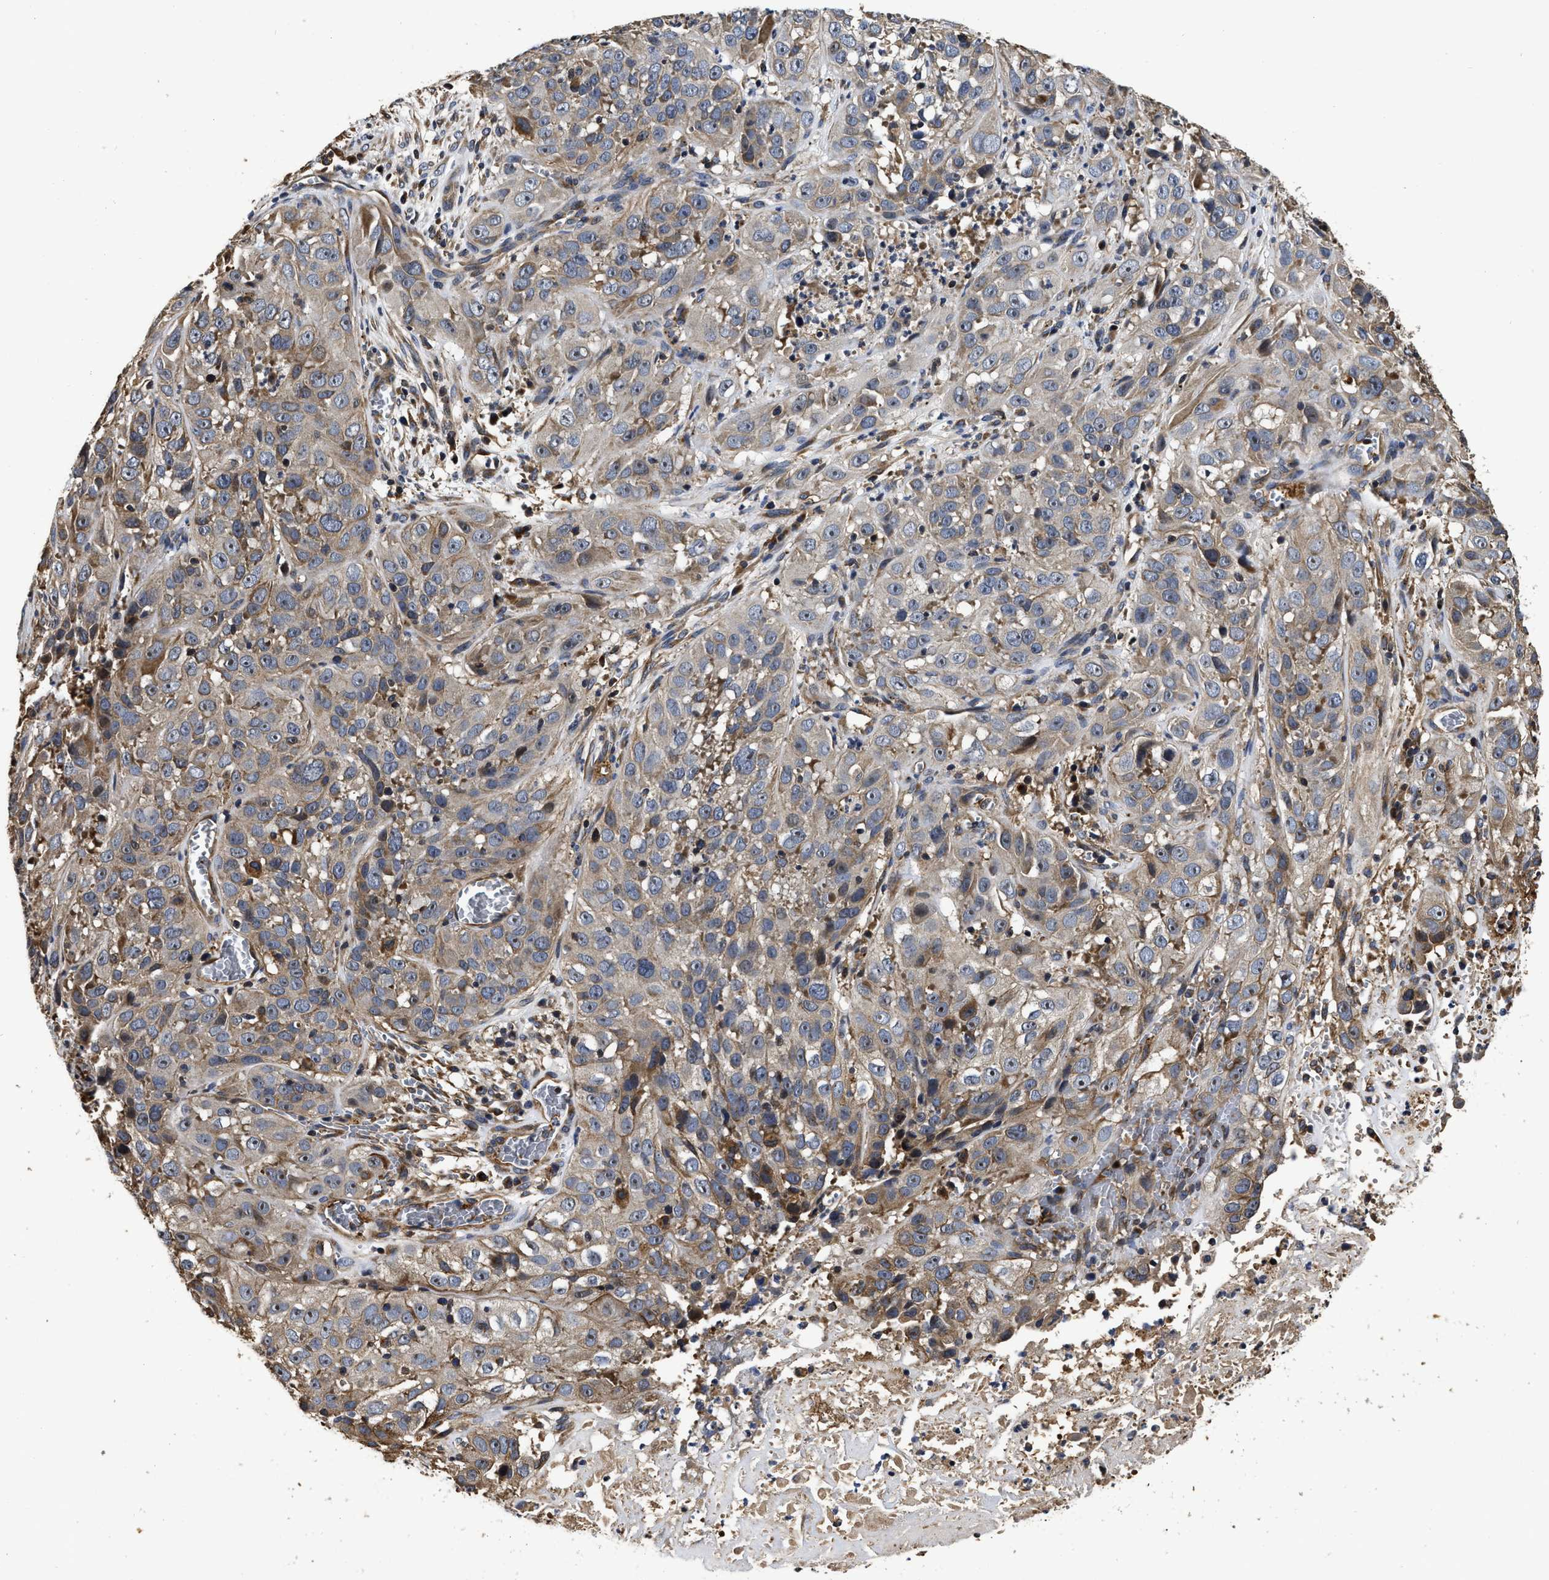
{"staining": {"intensity": "weak", "quantity": "25%-75%", "location": "cytoplasmic/membranous"}, "tissue": "cervical cancer", "cell_type": "Tumor cells", "image_type": "cancer", "snomed": [{"axis": "morphology", "description": "Squamous cell carcinoma, NOS"}, {"axis": "topography", "description": "Cervix"}], "caption": "Brown immunohistochemical staining in human cervical cancer displays weak cytoplasmic/membranous staining in about 25%-75% of tumor cells.", "gene": "ABCG8", "patient": {"sex": "female", "age": 32}}